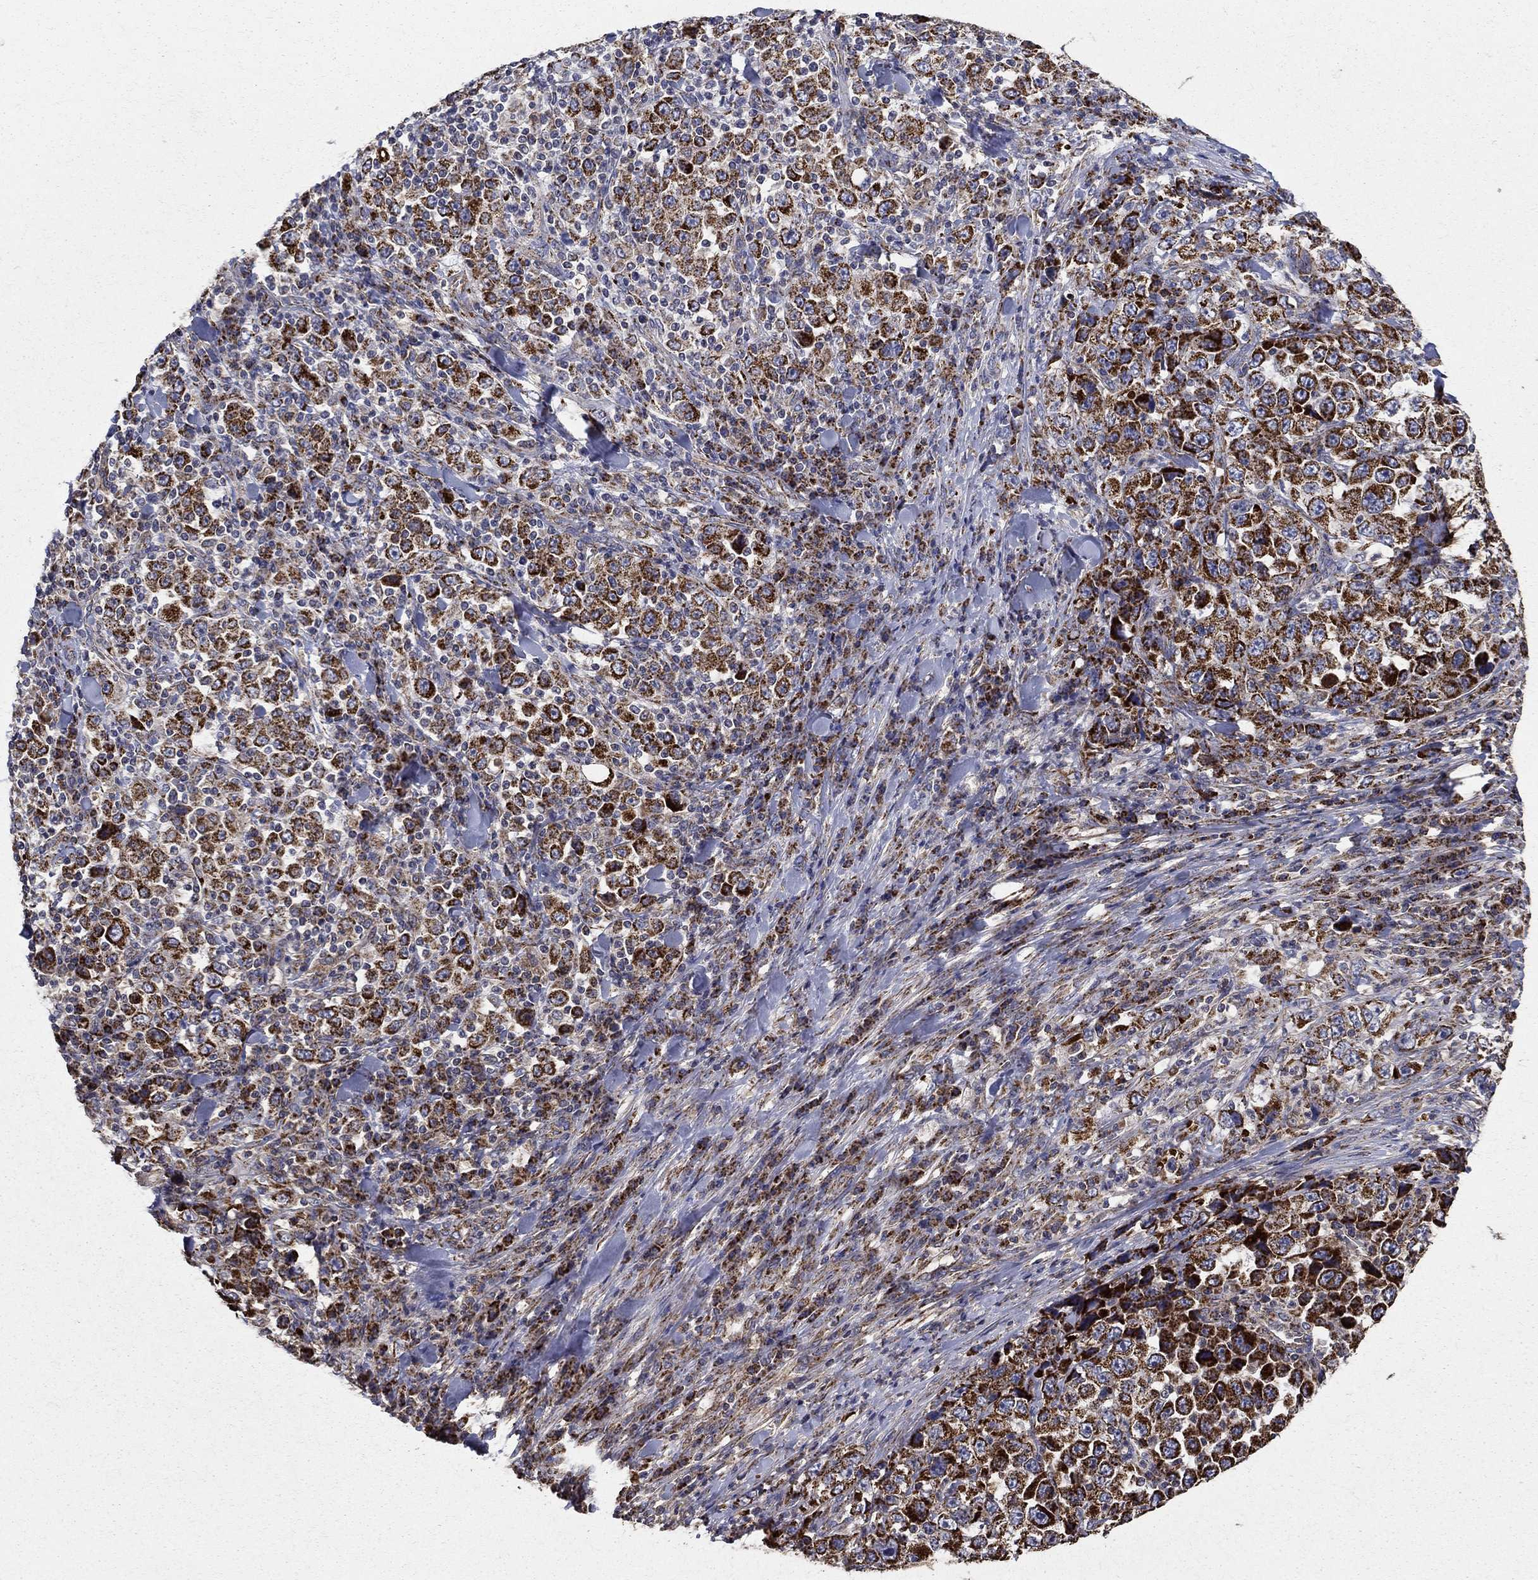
{"staining": {"intensity": "strong", "quantity": ">75%", "location": "cytoplasmic/membranous"}, "tissue": "stomach cancer", "cell_type": "Tumor cells", "image_type": "cancer", "snomed": [{"axis": "morphology", "description": "Normal tissue, NOS"}, {"axis": "morphology", "description": "Adenocarcinoma, NOS"}, {"axis": "topography", "description": "Stomach, upper"}, {"axis": "topography", "description": "Stomach"}], "caption": "Protein expression analysis of stomach adenocarcinoma demonstrates strong cytoplasmic/membranous expression in approximately >75% of tumor cells.", "gene": "GCSH", "patient": {"sex": "male", "age": 59}}